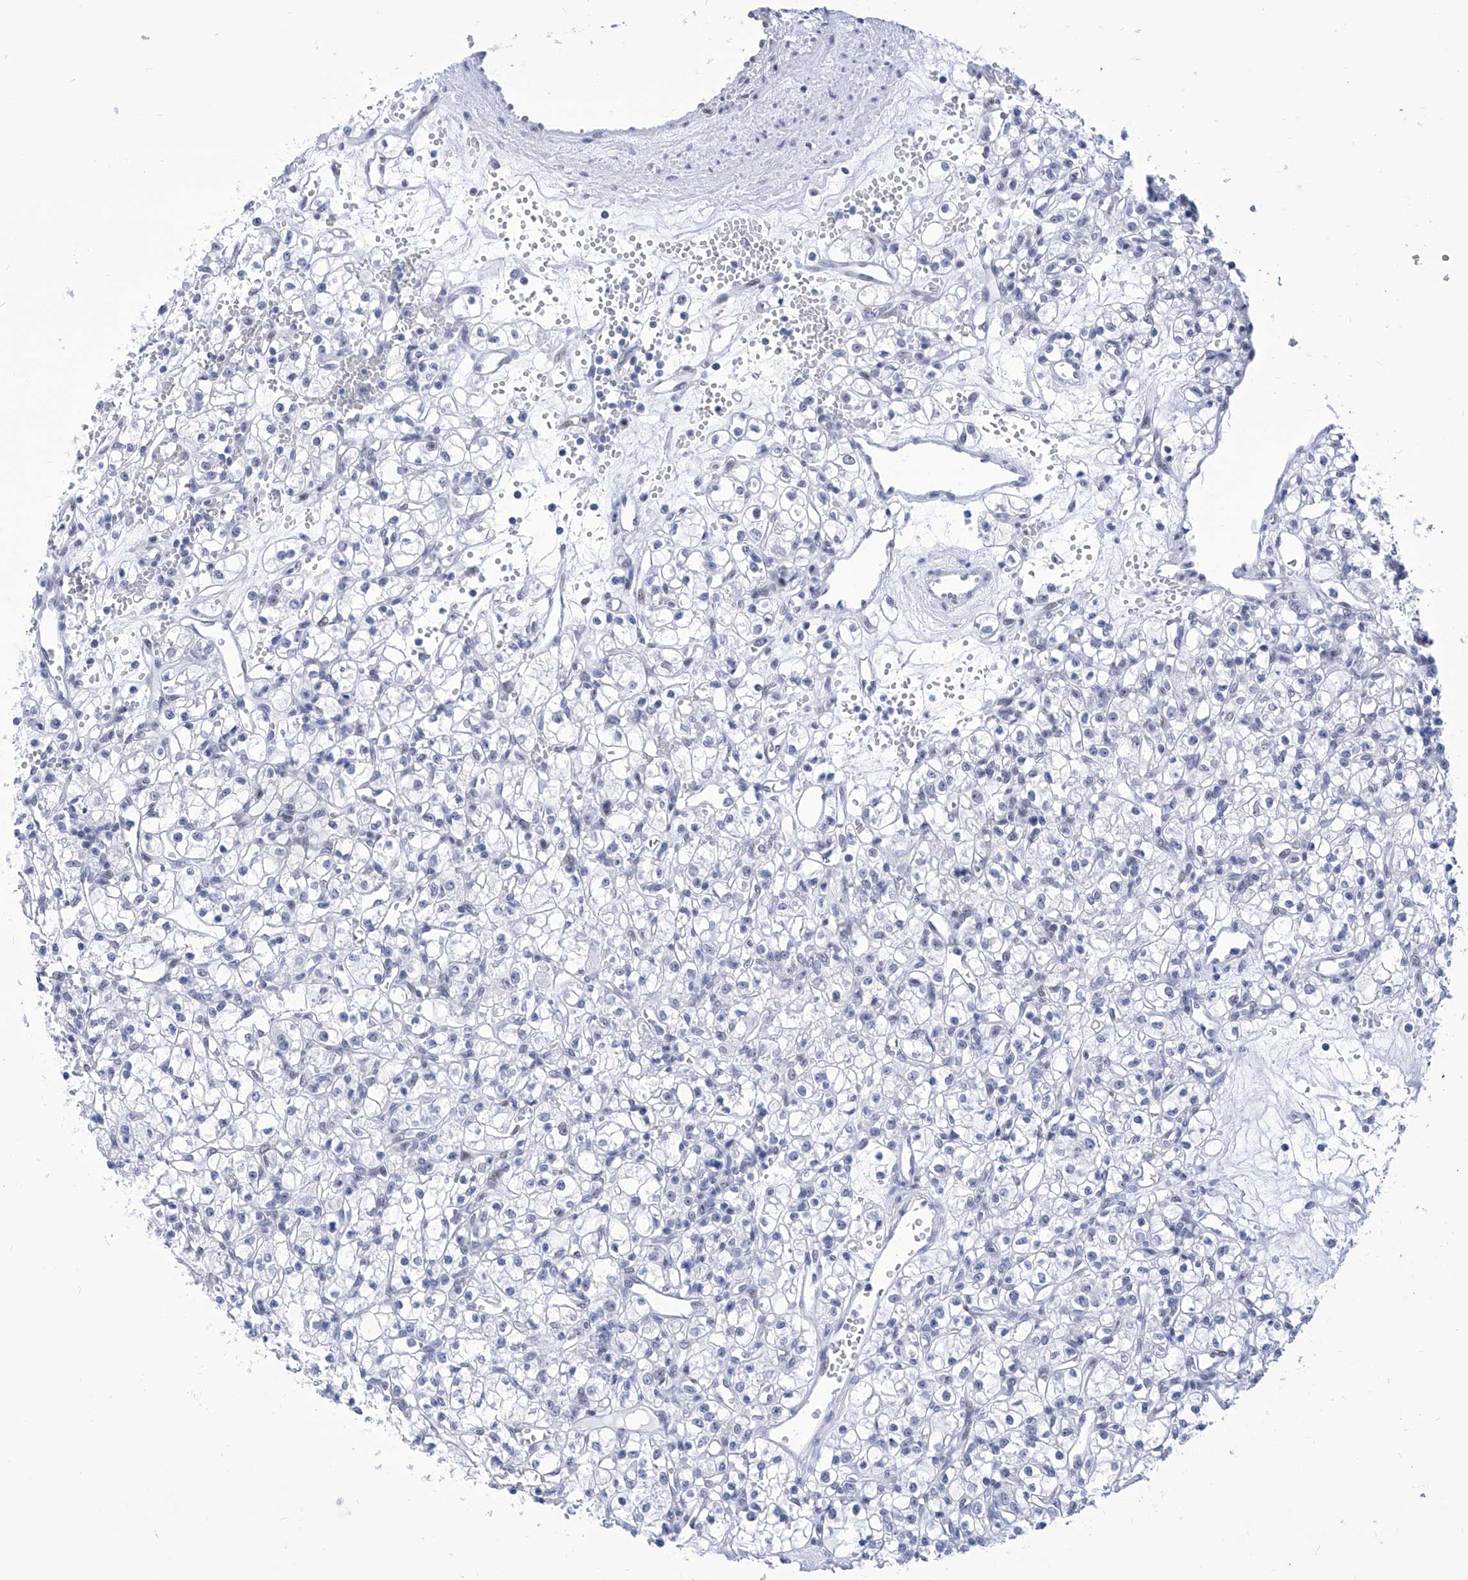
{"staining": {"intensity": "negative", "quantity": "none", "location": "none"}, "tissue": "renal cancer", "cell_type": "Tumor cells", "image_type": "cancer", "snomed": [{"axis": "morphology", "description": "Adenocarcinoma, NOS"}, {"axis": "topography", "description": "Kidney"}], "caption": "Protein analysis of renal cancer (adenocarcinoma) exhibits no significant staining in tumor cells.", "gene": "SART1", "patient": {"sex": "female", "age": 59}}